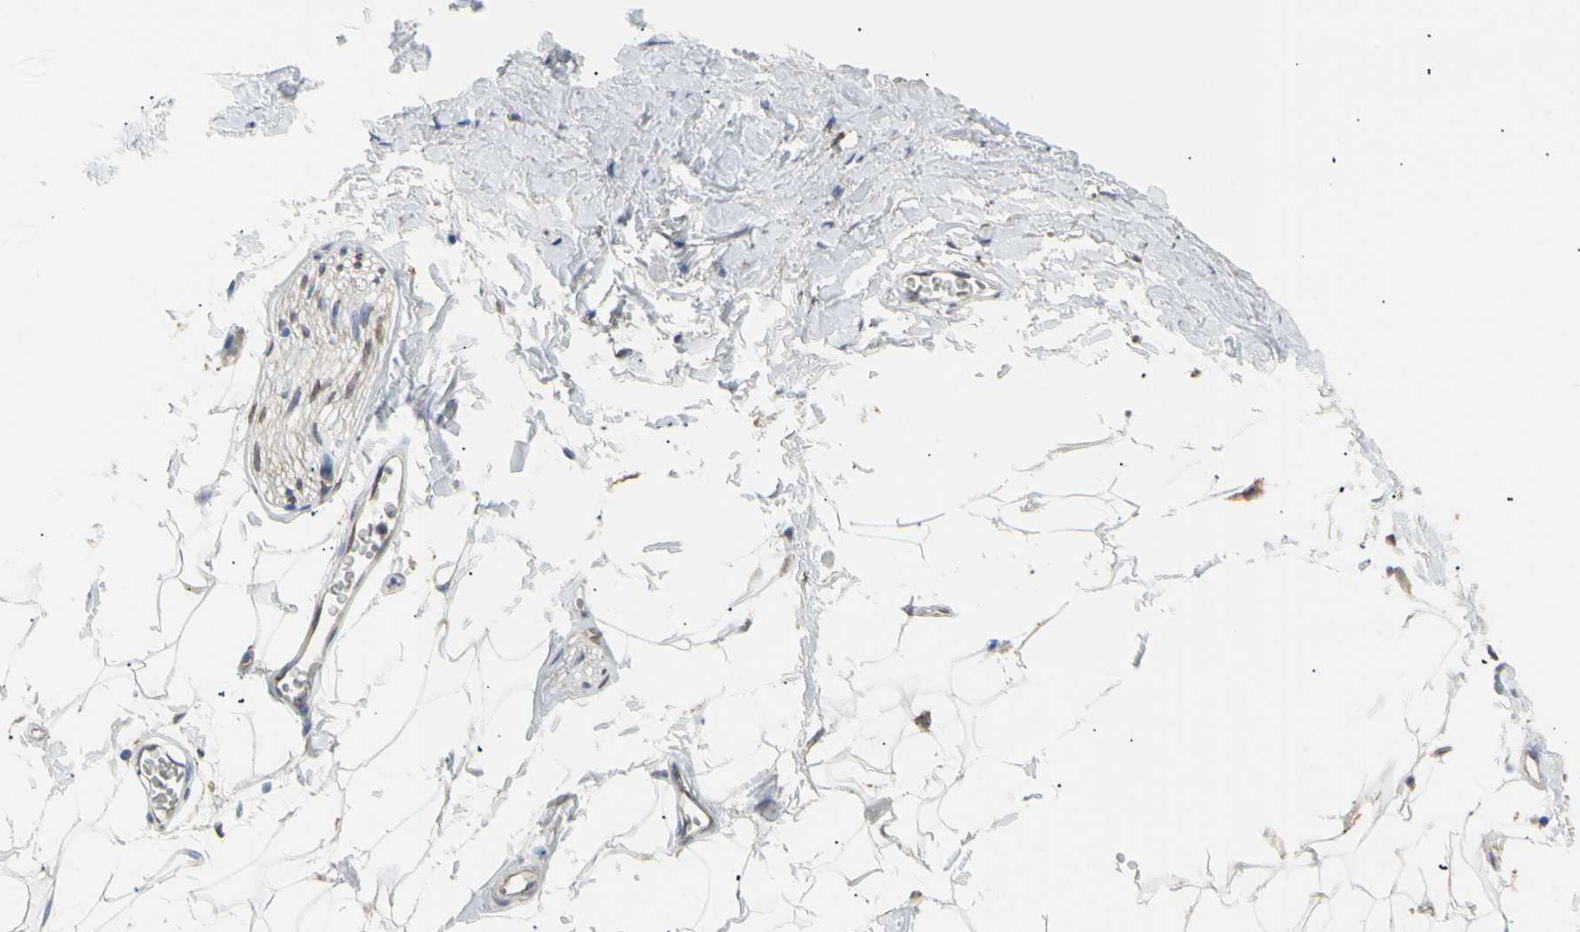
{"staining": {"intensity": "negative", "quantity": "none", "location": "none"}, "tissue": "adipose tissue", "cell_type": "Adipocytes", "image_type": "normal", "snomed": [{"axis": "morphology", "description": "Normal tissue, NOS"}, {"axis": "topography", "description": "Adipose tissue"}, {"axis": "topography", "description": "Peripheral nerve tissue"}], "caption": "The photomicrograph exhibits no significant staining in adipocytes of adipose tissue.", "gene": "ERLIN1", "patient": {"sex": "male", "age": 52}}